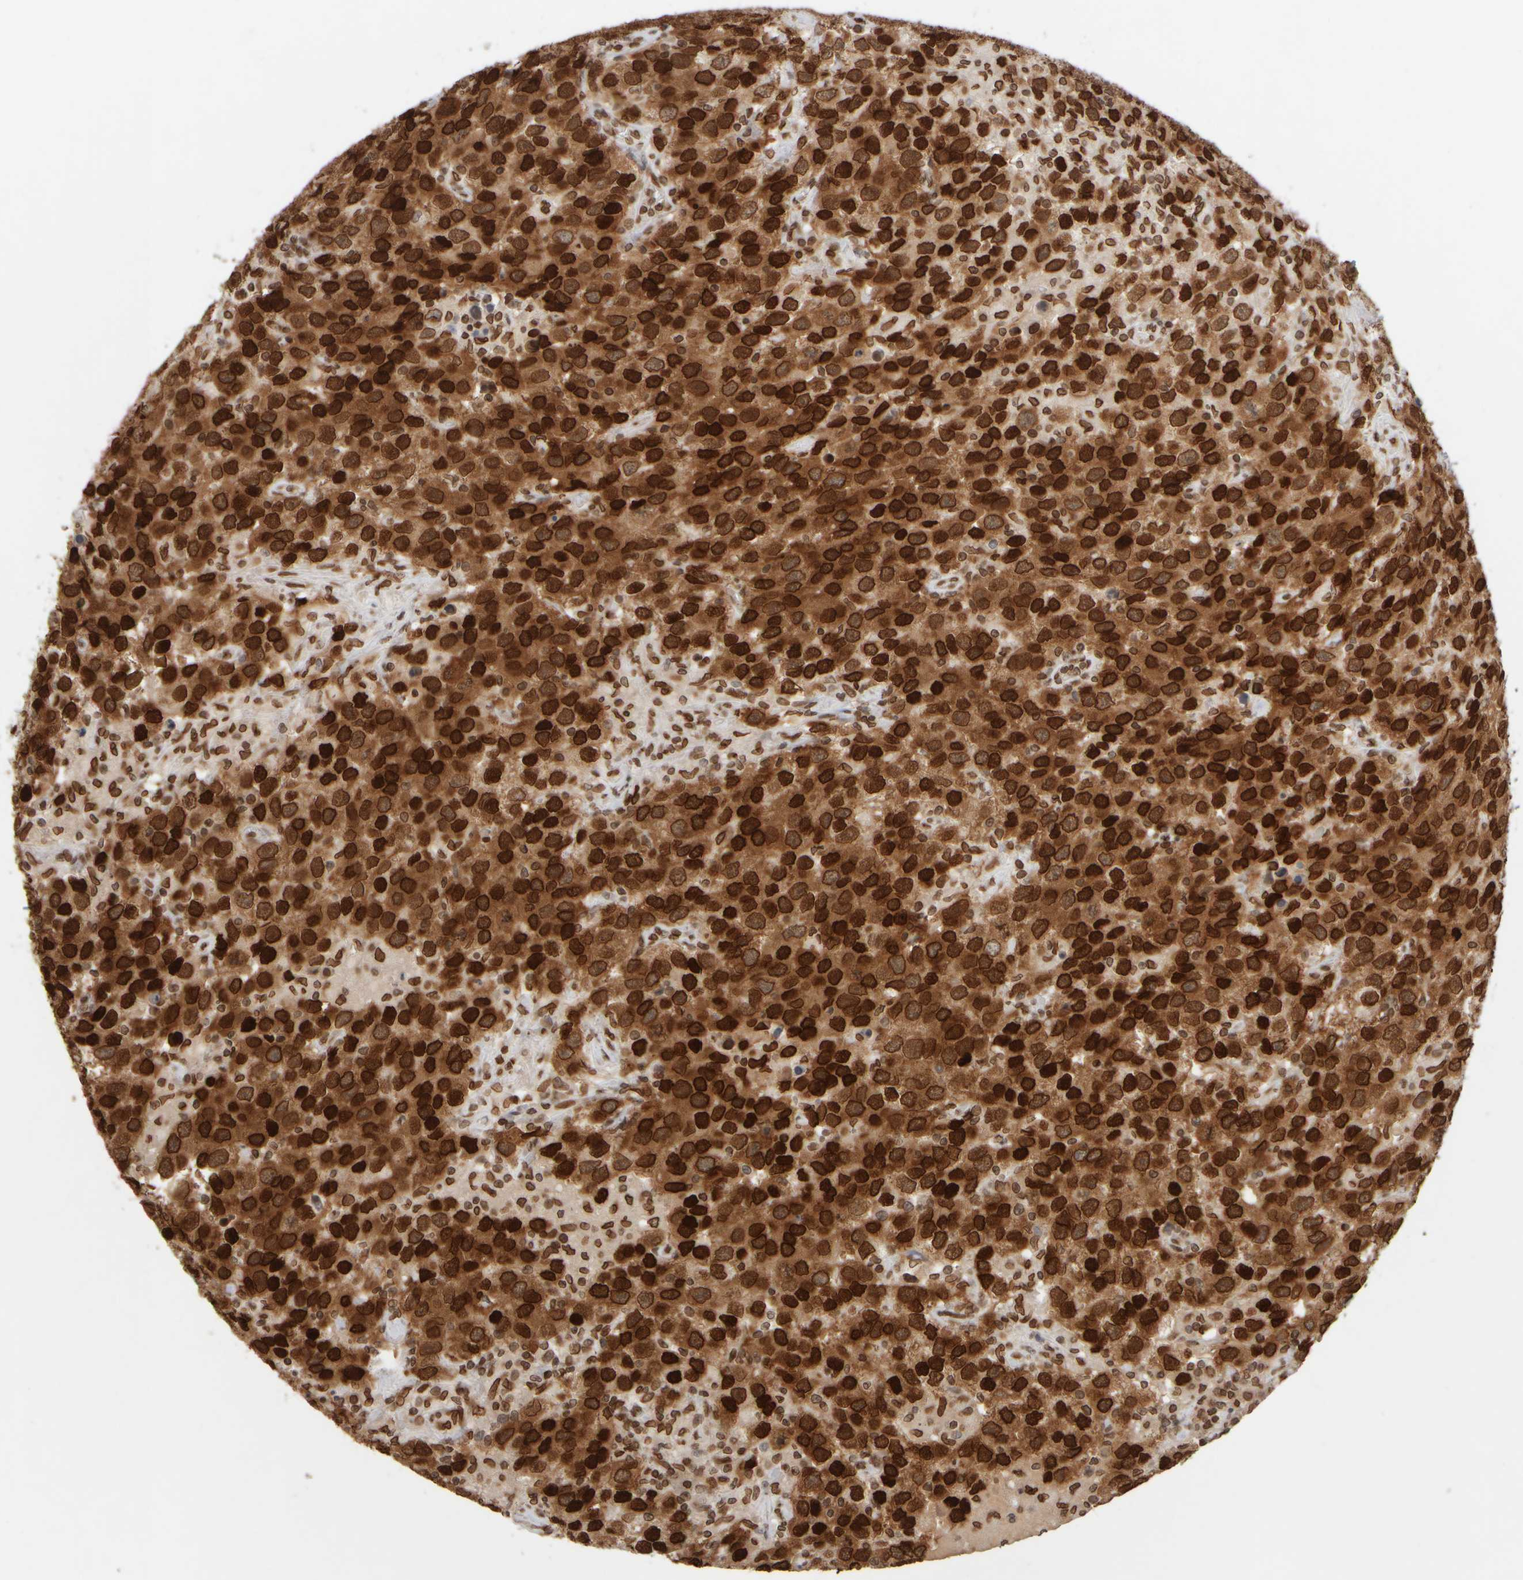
{"staining": {"intensity": "strong", "quantity": ">75%", "location": "cytoplasmic/membranous,nuclear"}, "tissue": "testis cancer", "cell_type": "Tumor cells", "image_type": "cancer", "snomed": [{"axis": "morphology", "description": "Seminoma, NOS"}, {"axis": "topography", "description": "Testis"}], "caption": "Immunohistochemical staining of seminoma (testis) demonstrates high levels of strong cytoplasmic/membranous and nuclear protein staining in about >75% of tumor cells.", "gene": "ZC3HC1", "patient": {"sex": "male", "age": 41}}